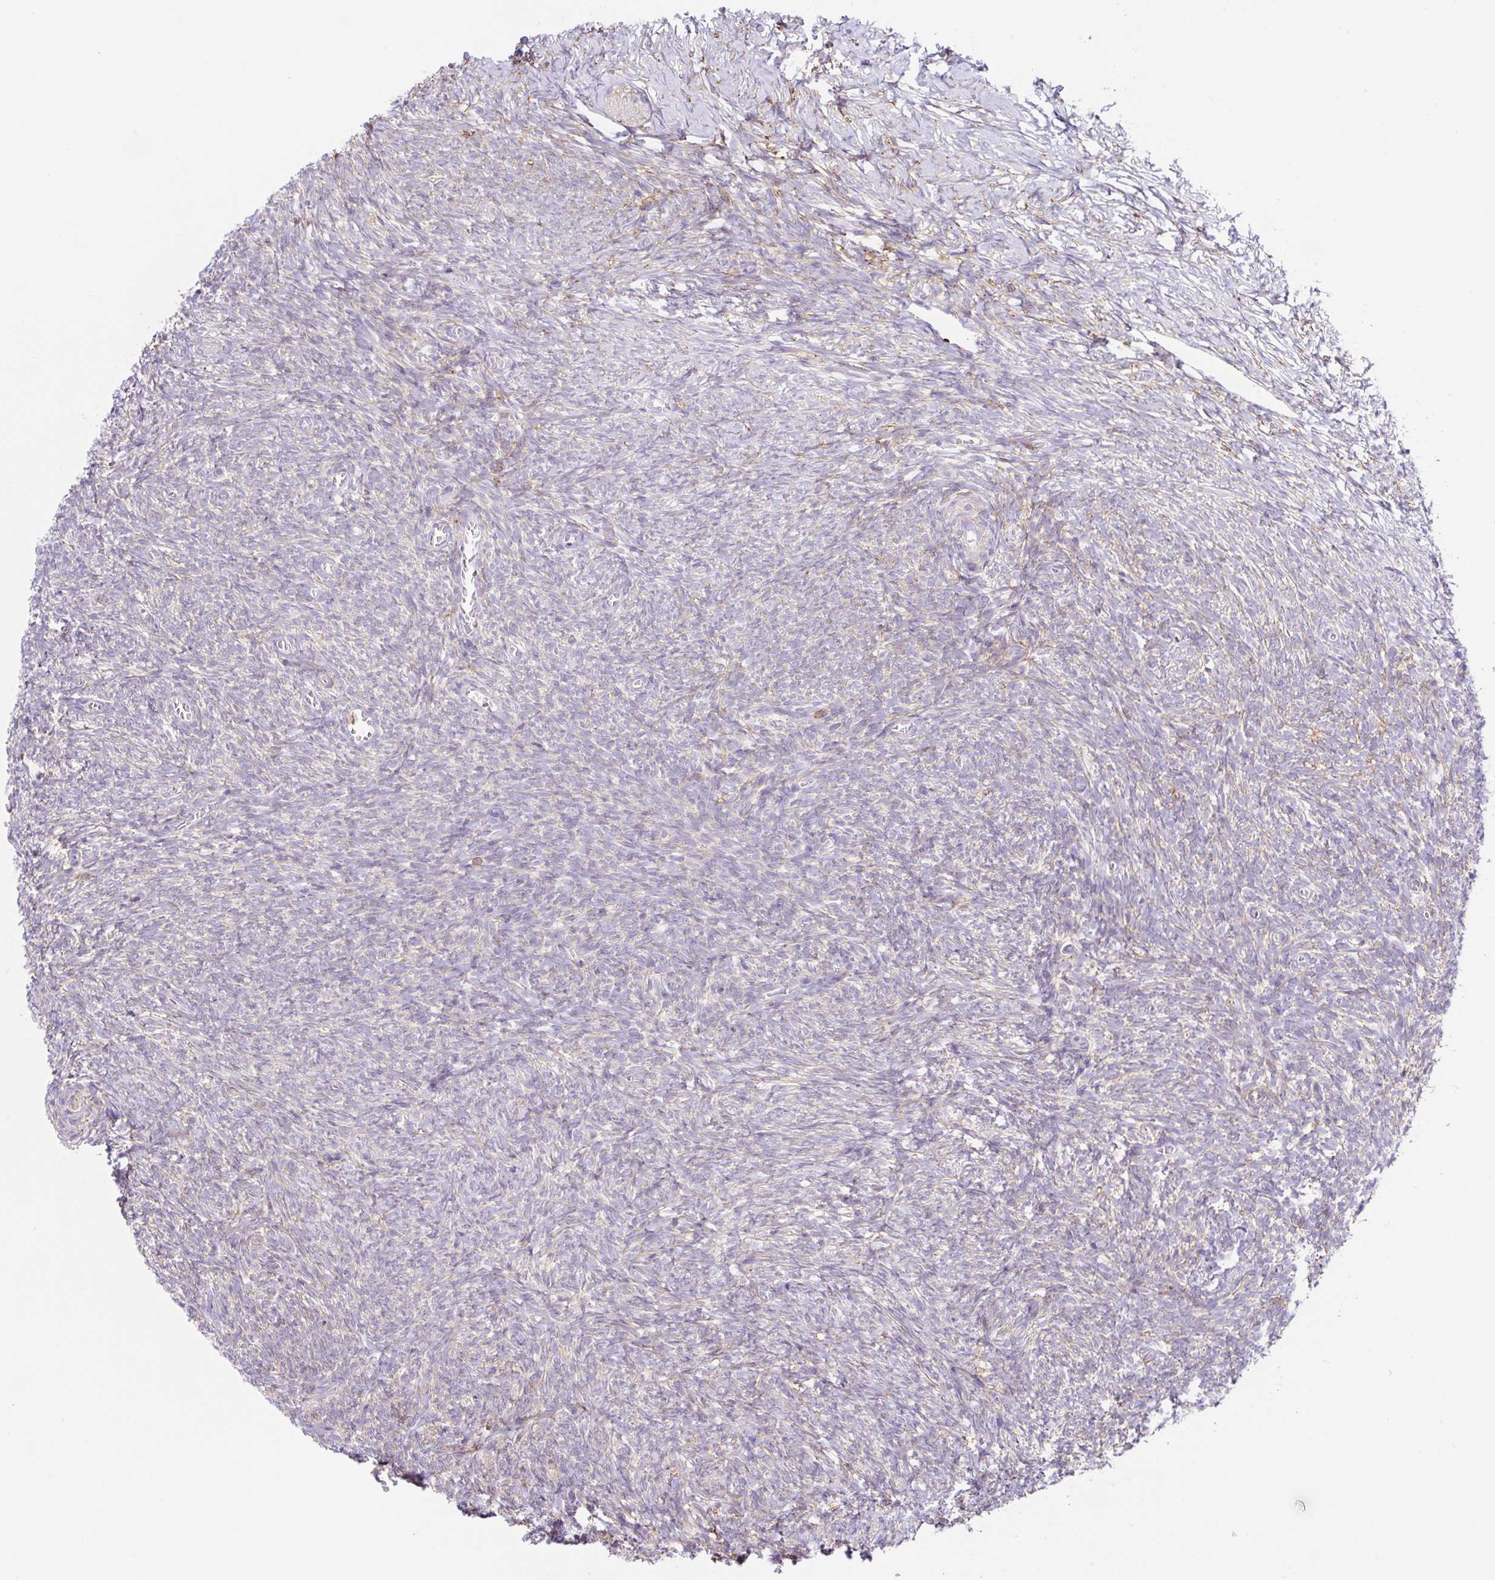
{"staining": {"intensity": "weak", "quantity": "25%-75%", "location": "cytoplasmic/membranous"}, "tissue": "ovary", "cell_type": "Ovarian stroma cells", "image_type": "normal", "snomed": [{"axis": "morphology", "description": "Normal tissue, NOS"}, {"axis": "topography", "description": "Ovary"}], "caption": "Ovarian stroma cells demonstrate low levels of weak cytoplasmic/membranous positivity in approximately 25%-75% of cells in benign ovary. The staining was performed using DAB (3,3'-diaminobenzidine) to visualize the protein expression in brown, while the nuclei were stained in blue with hematoxylin (Magnification: 20x).", "gene": "MTTP", "patient": {"sex": "female", "age": 39}}